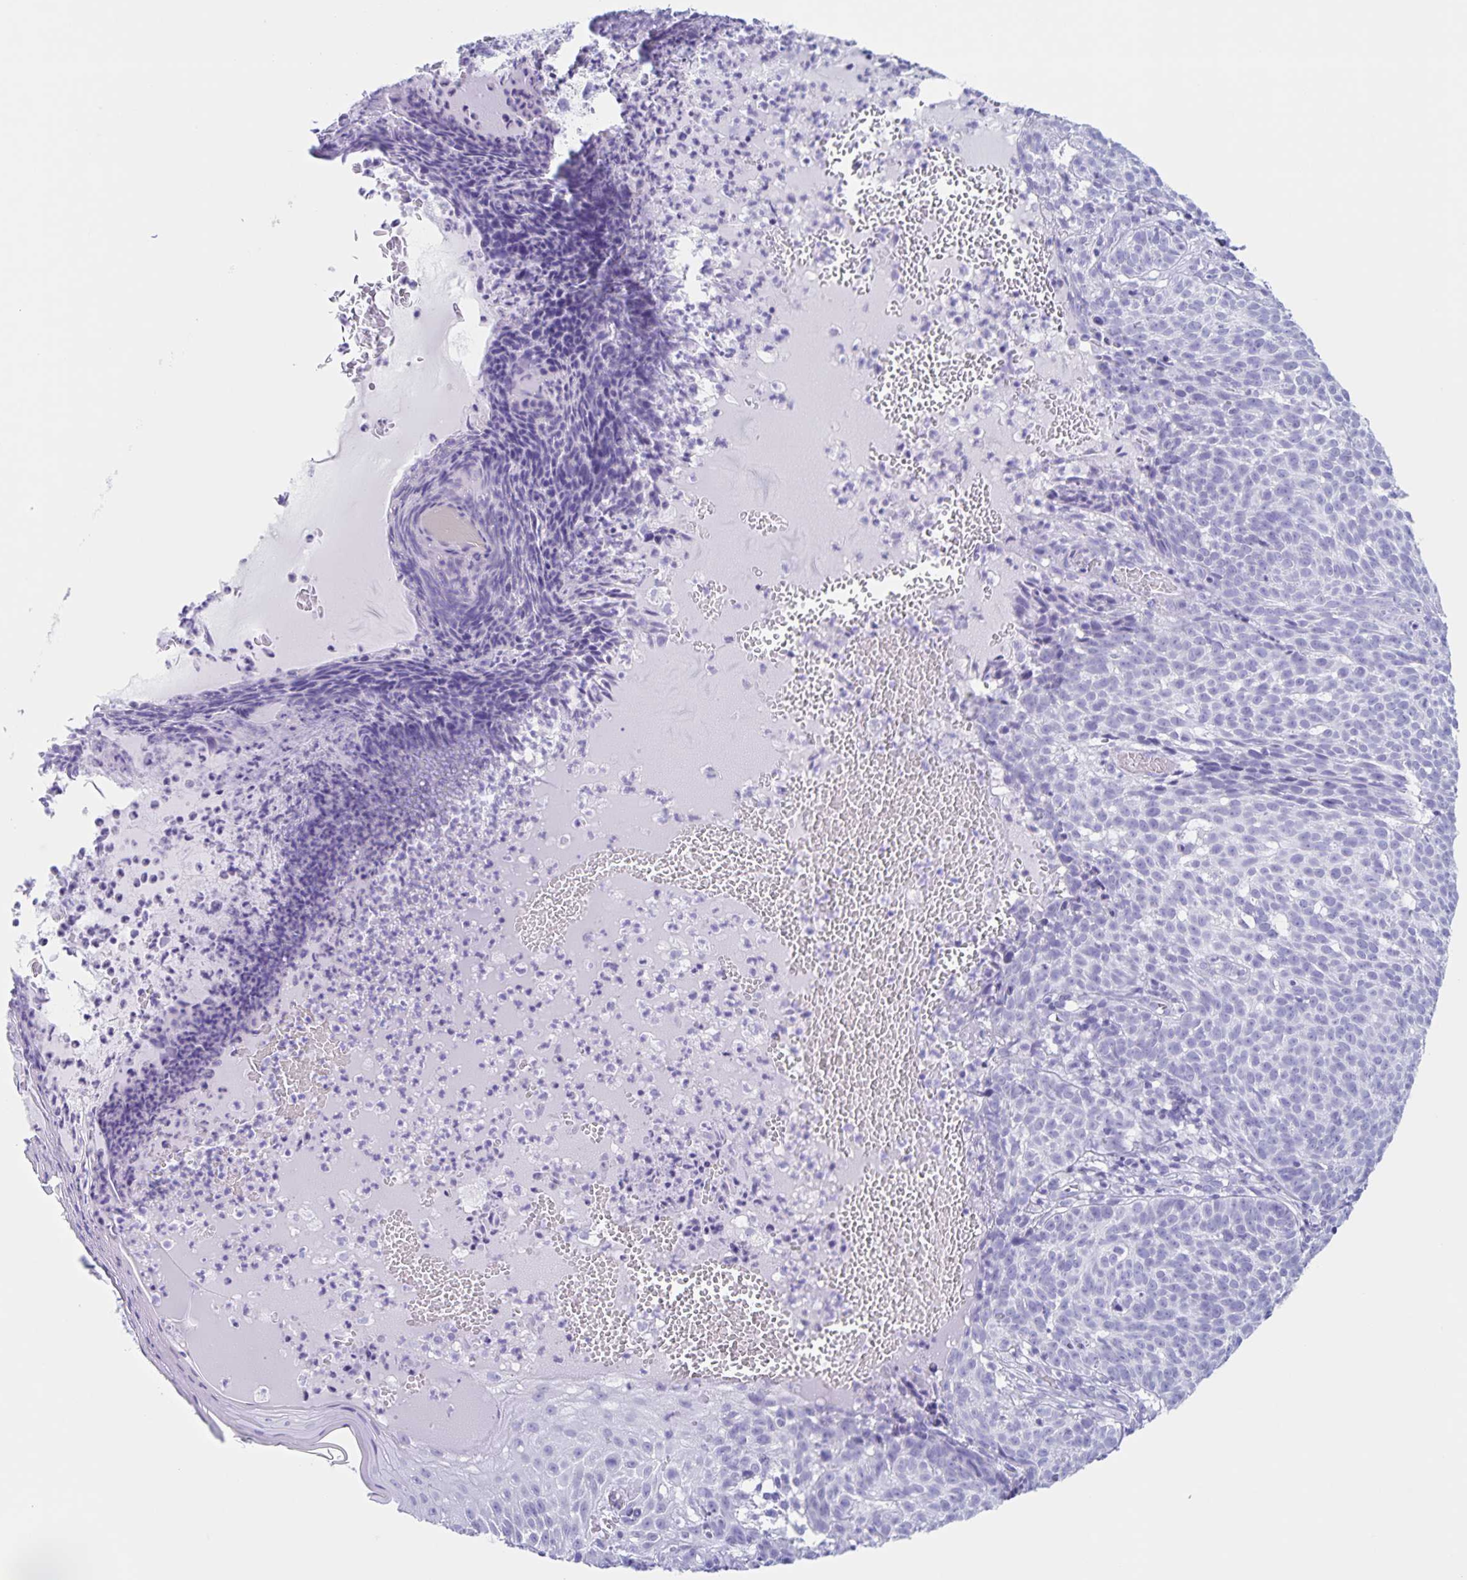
{"staining": {"intensity": "negative", "quantity": "none", "location": "none"}, "tissue": "skin cancer", "cell_type": "Tumor cells", "image_type": "cancer", "snomed": [{"axis": "morphology", "description": "Basal cell carcinoma"}, {"axis": "topography", "description": "Skin"}], "caption": "This histopathology image is of skin basal cell carcinoma stained with immunohistochemistry to label a protein in brown with the nuclei are counter-stained blue. There is no staining in tumor cells.", "gene": "C12orf56", "patient": {"sex": "male", "age": 90}}